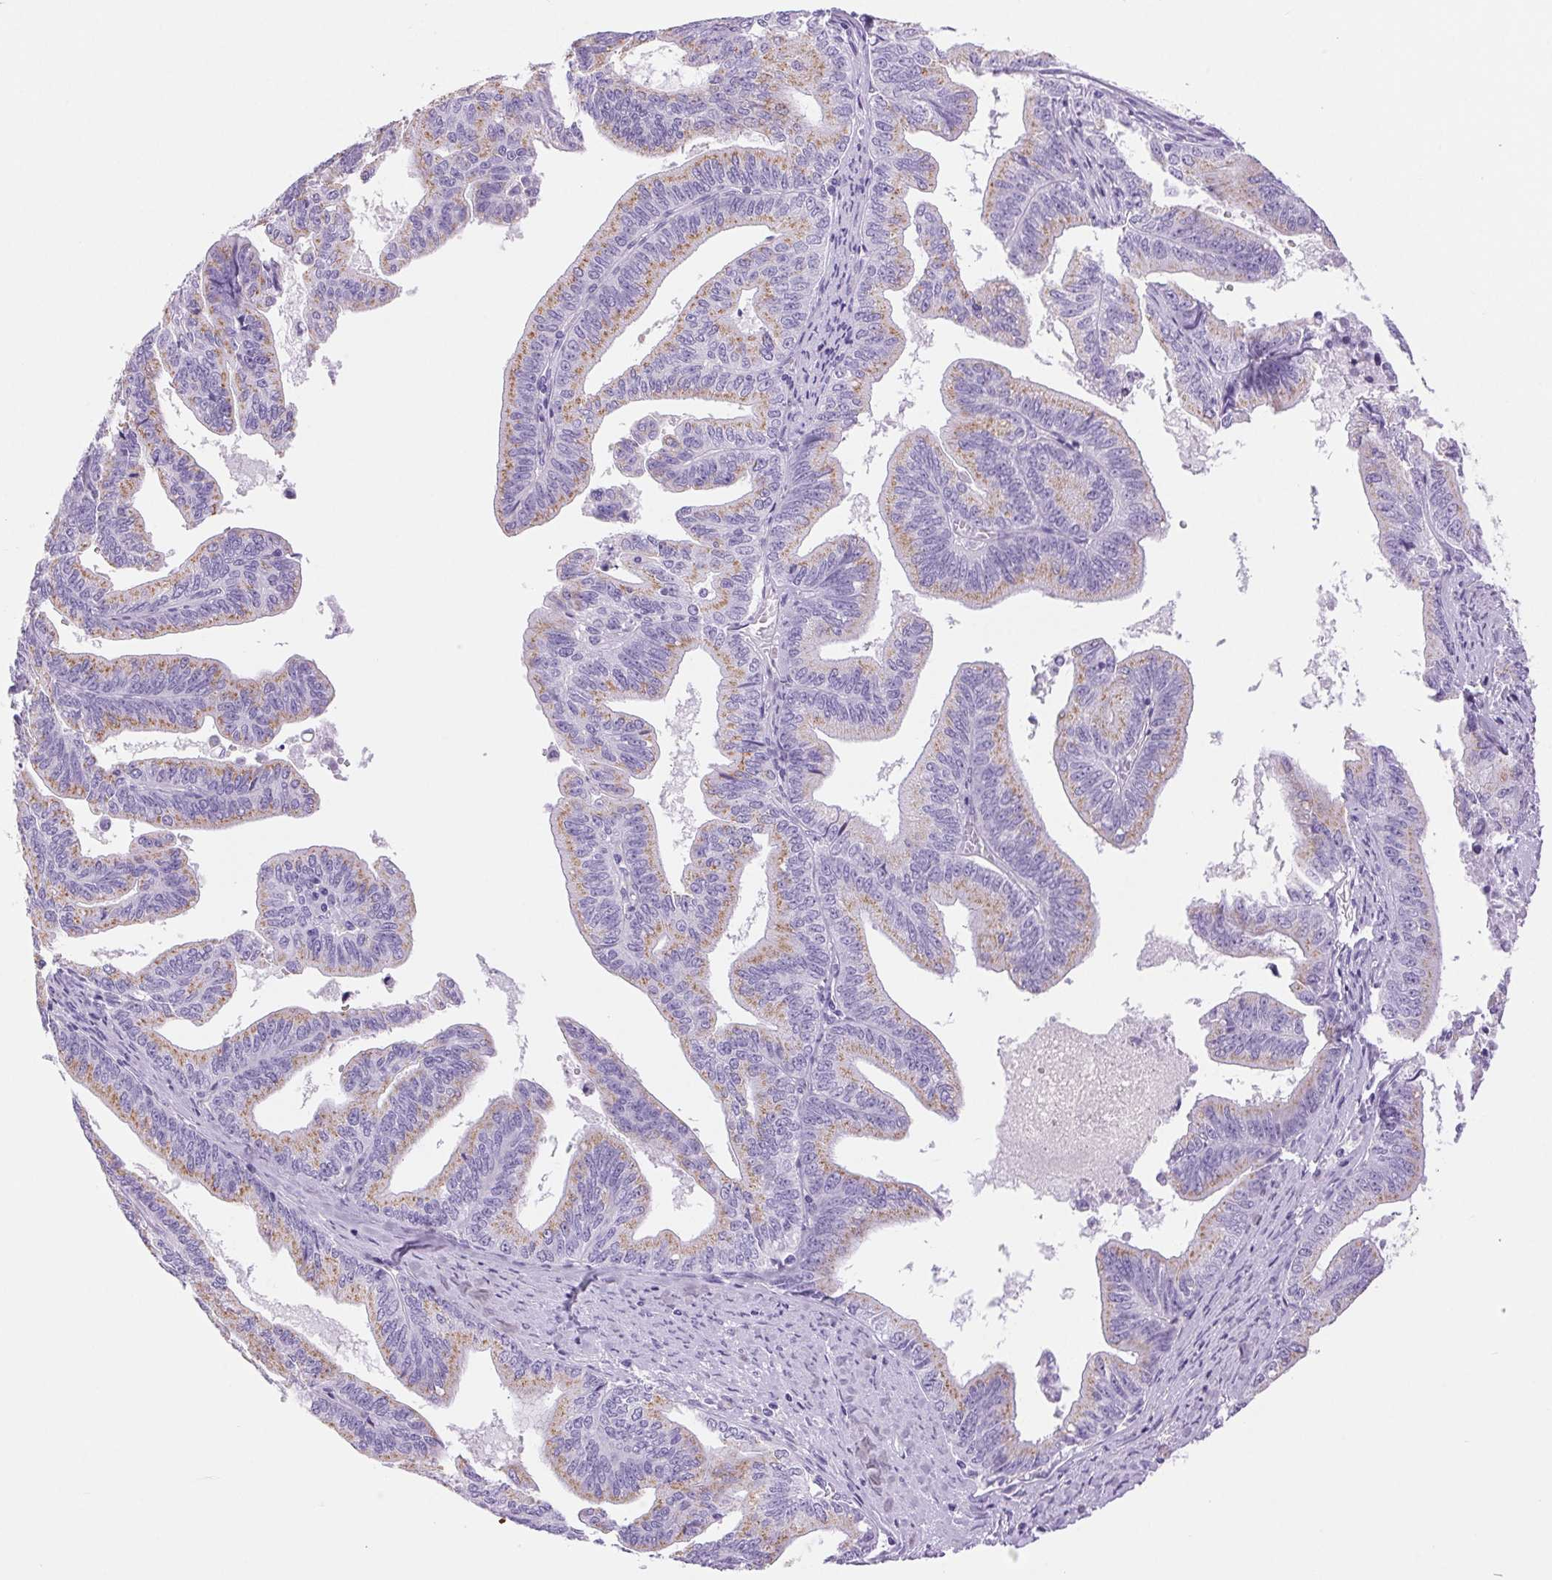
{"staining": {"intensity": "weak", "quantity": "25%-75%", "location": "cytoplasmic/membranous"}, "tissue": "endometrial cancer", "cell_type": "Tumor cells", "image_type": "cancer", "snomed": [{"axis": "morphology", "description": "Adenocarcinoma, NOS"}, {"axis": "topography", "description": "Endometrium"}], "caption": "Weak cytoplasmic/membranous protein staining is seen in about 25%-75% of tumor cells in endometrial cancer.", "gene": "SERPINB3", "patient": {"sex": "female", "age": 65}}